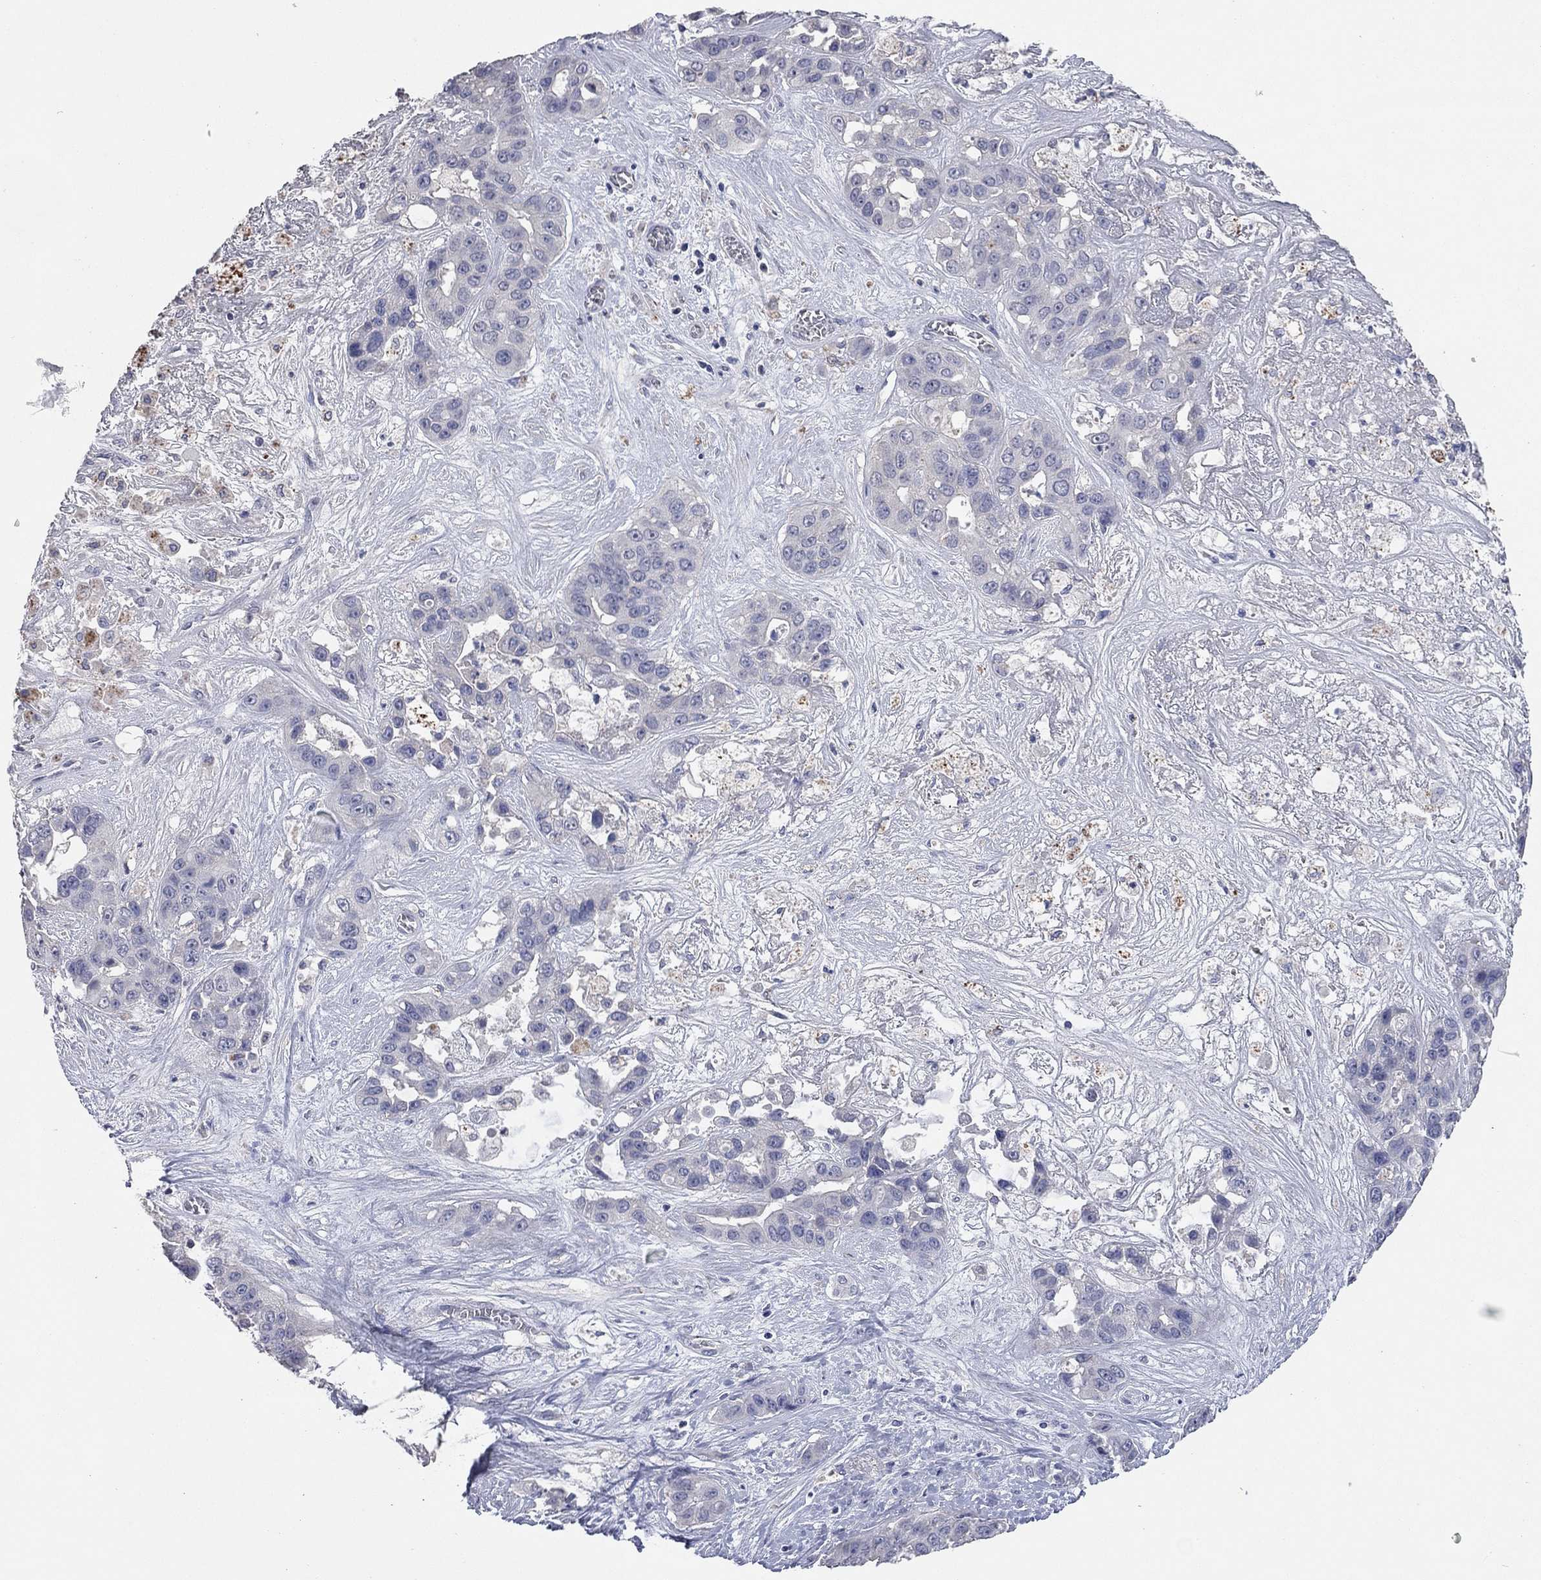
{"staining": {"intensity": "negative", "quantity": "none", "location": "none"}, "tissue": "liver cancer", "cell_type": "Tumor cells", "image_type": "cancer", "snomed": [{"axis": "morphology", "description": "Cholangiocarcinoma"}, {"axis": "topography", "description": "Liver"}], "caption": "Tumor cells show no significant expression in liver cancer.", "gene": "MMP13", "patient": {"sex": "female", "age": 52}}